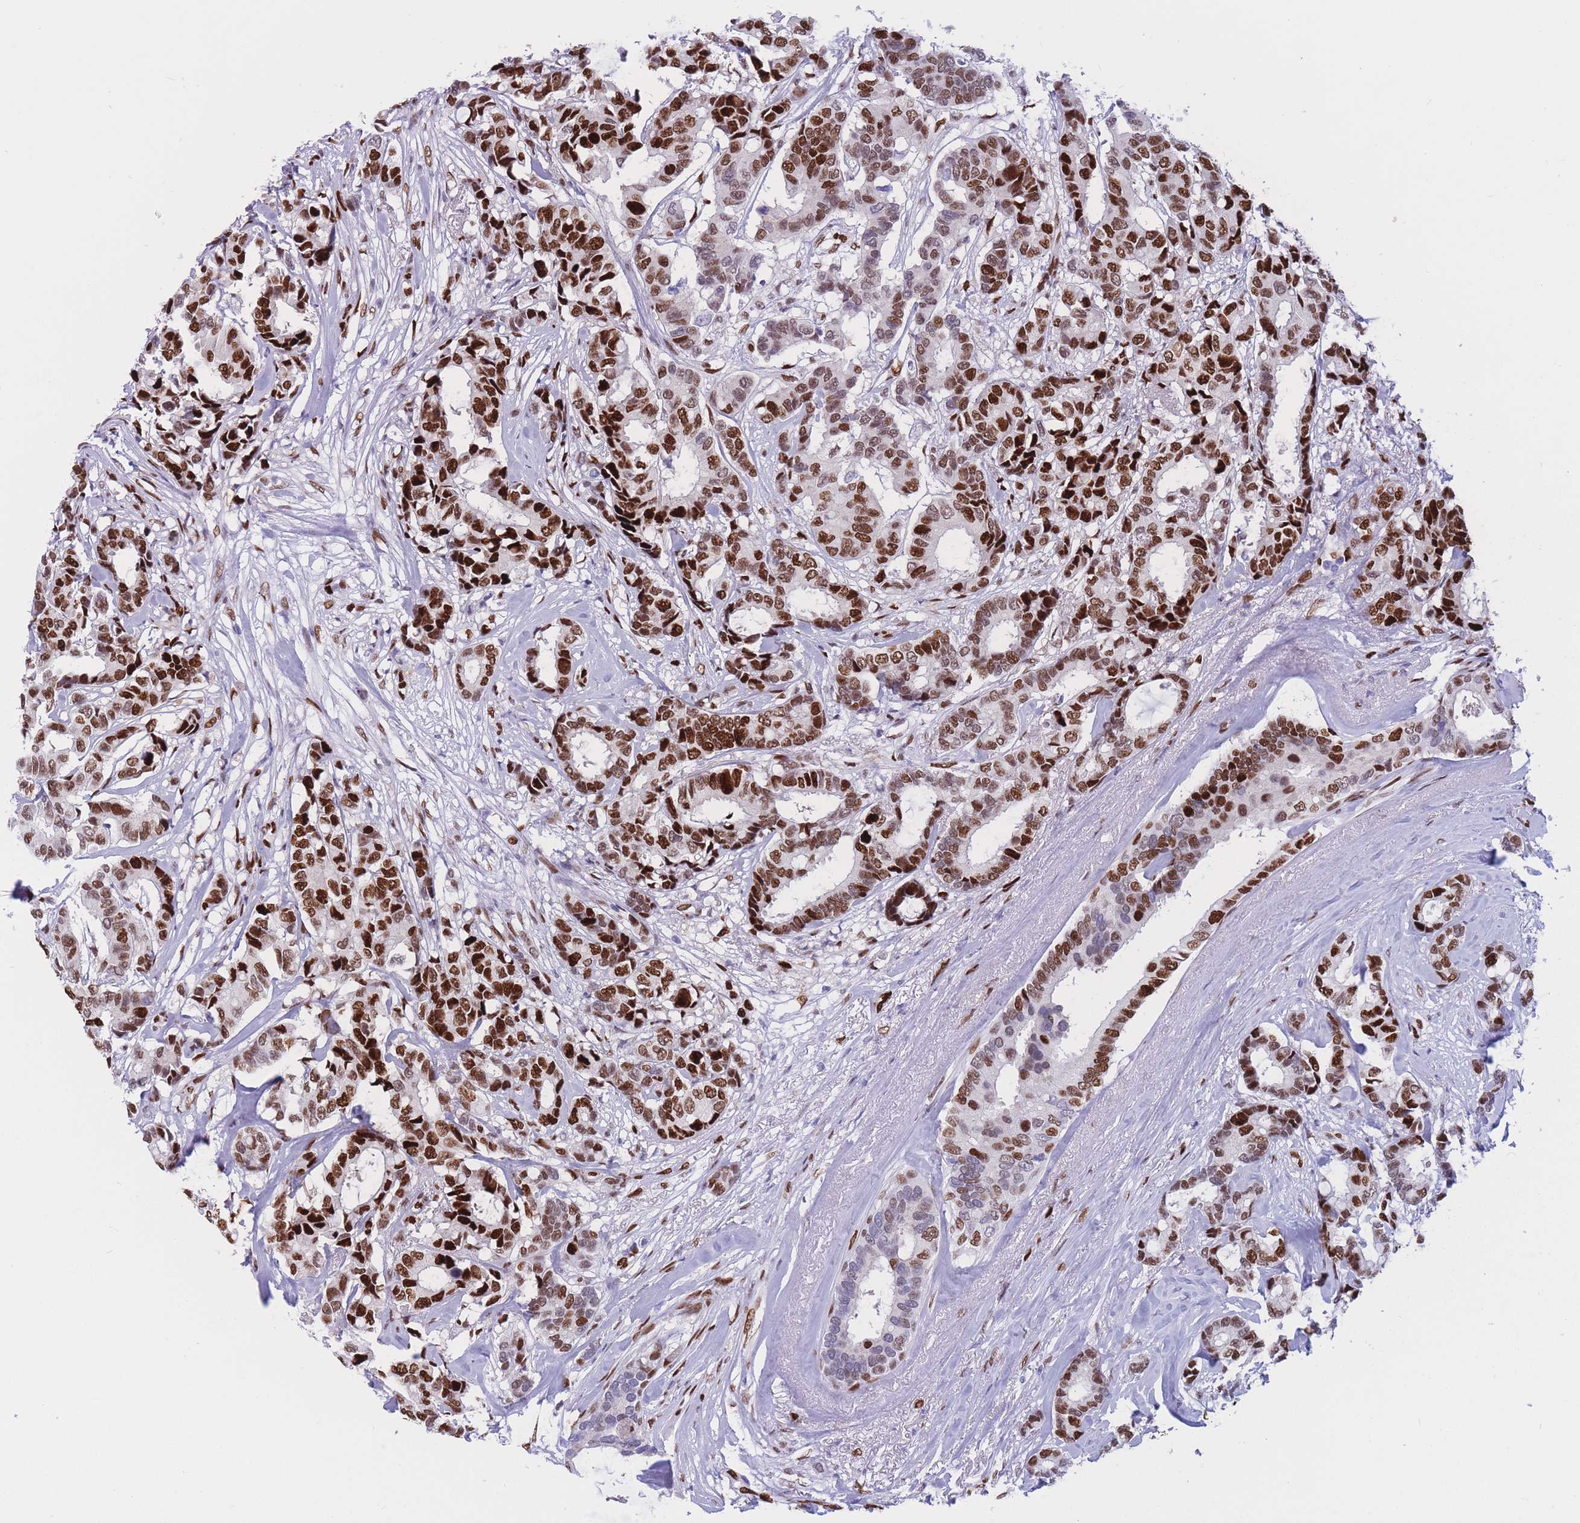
{"staining": {"intensity": "strong", "quantity": ">75%", "location": "nuclear"}, "tissue": "breast cancer", "cell_type": "Tumor cells", "image_type": "cancer", "snomed": [{"axis": "morphology", "description": "Duct carcinoma"}, {"axis": "topography", "description": "Breast"}], "caption": "Breast infiltrating ductal carcinoma stained with IHC displays strong nuclear staining in about >75% of tumor cells.", "gene": "NASP", "patient": {"sex": "female", "age": 87}}